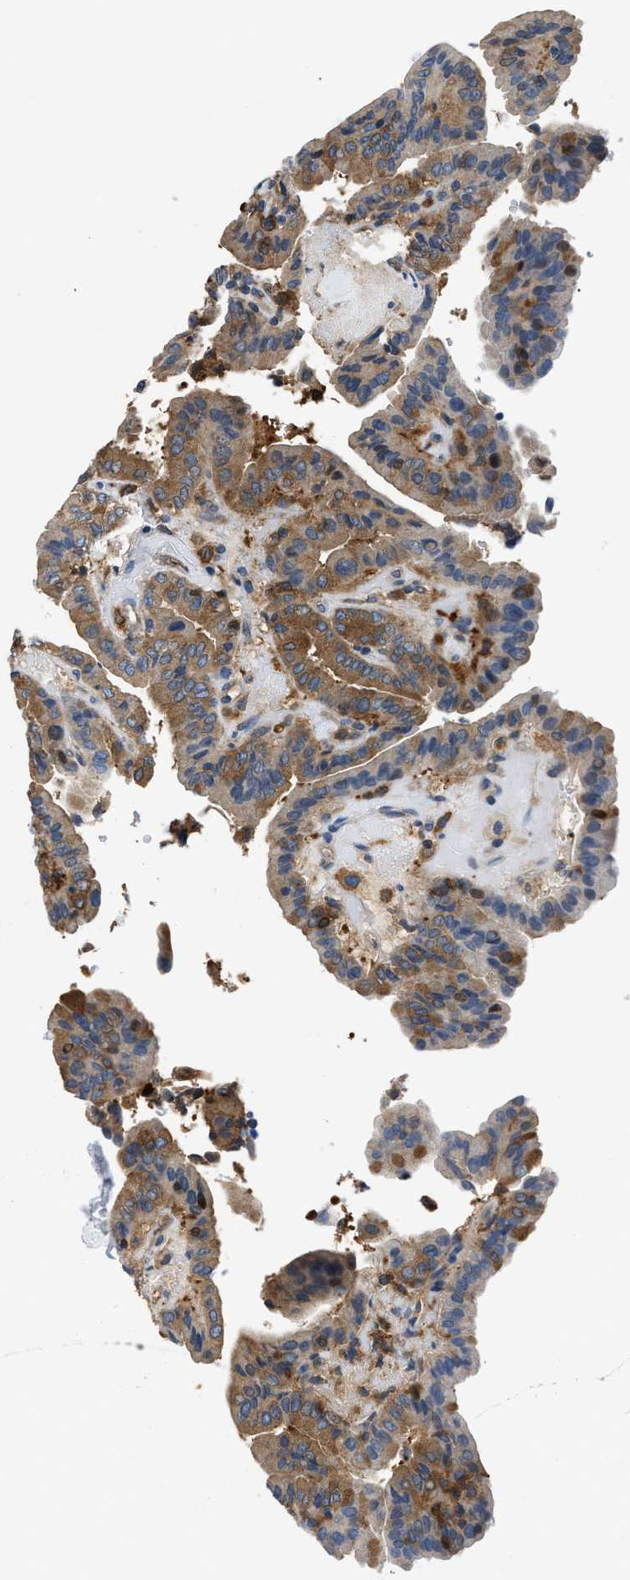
{"staining": {"intensity": "moderate", "quantity": ">75%", "location": "cytoplasmic/membranous"}, "tissue": "thyroid cancer", "cell_type": "Tumor cells", "image_type": "cancer", "snomed": [{"axis": "morphology", "description": "Papillary adenocarcinoma, NOS"}, {"axis": "topography", "description": "Thyroid gland"}], "caption": "Thyroid cancer stained with DAB (3,3'-diaminobenzidine) IHC shows medium levels of moderate cytoplasmic/membranous positivity in approximately >75% of tumor cells.", "gene": "PKM", "patient": {"sex": "male", "age": 33}}